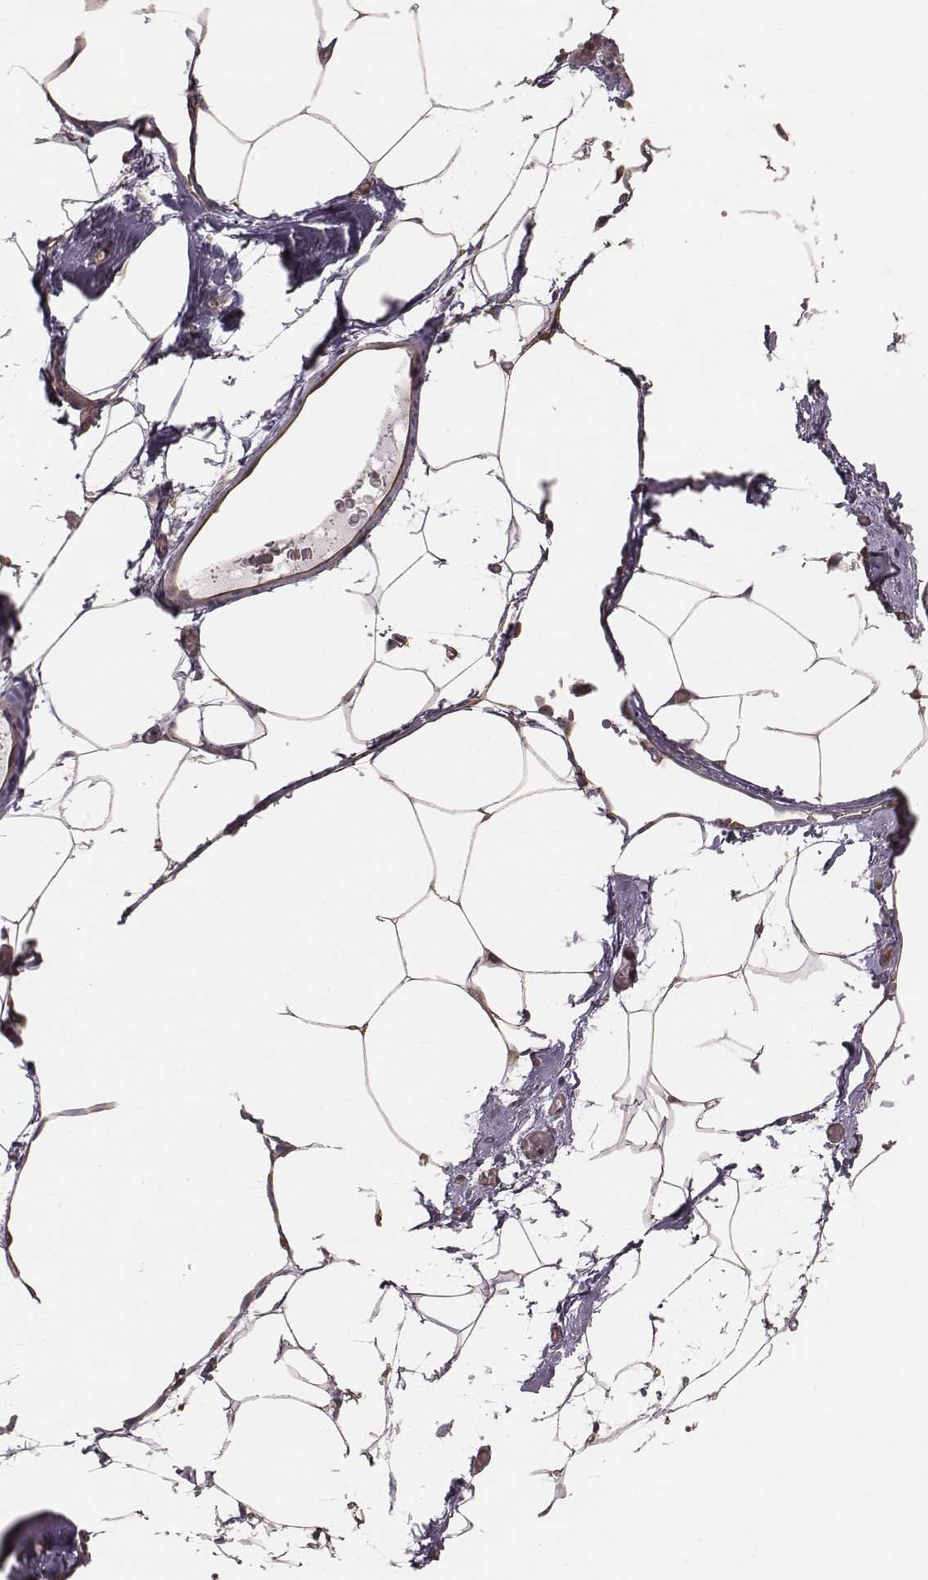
{"staining": {"intensity": "moderate", "quantity": "25%-75%", "location": "cytoplasmic/membranous,nuclear"}, "tissue": "adipose tissue", "cell_type": "Adipocytes", "image_type": "normal", "snomed": [{"axis": "morphology", "description": "Normal tissue, NOS"}, {"axis": "topography", "description": "Adipose tissue"}], "caption": "Brown immunohistochemical staining in unremarkable human adipose tissue shows moderate cytoplasmic/membranous,nuclear staining in approximately 25%-75% of adipocytes. (IHC, brightfield microscopy, high magnification).", "gene": "PALMD", "patient": {"sex": "male", "age": 57}}